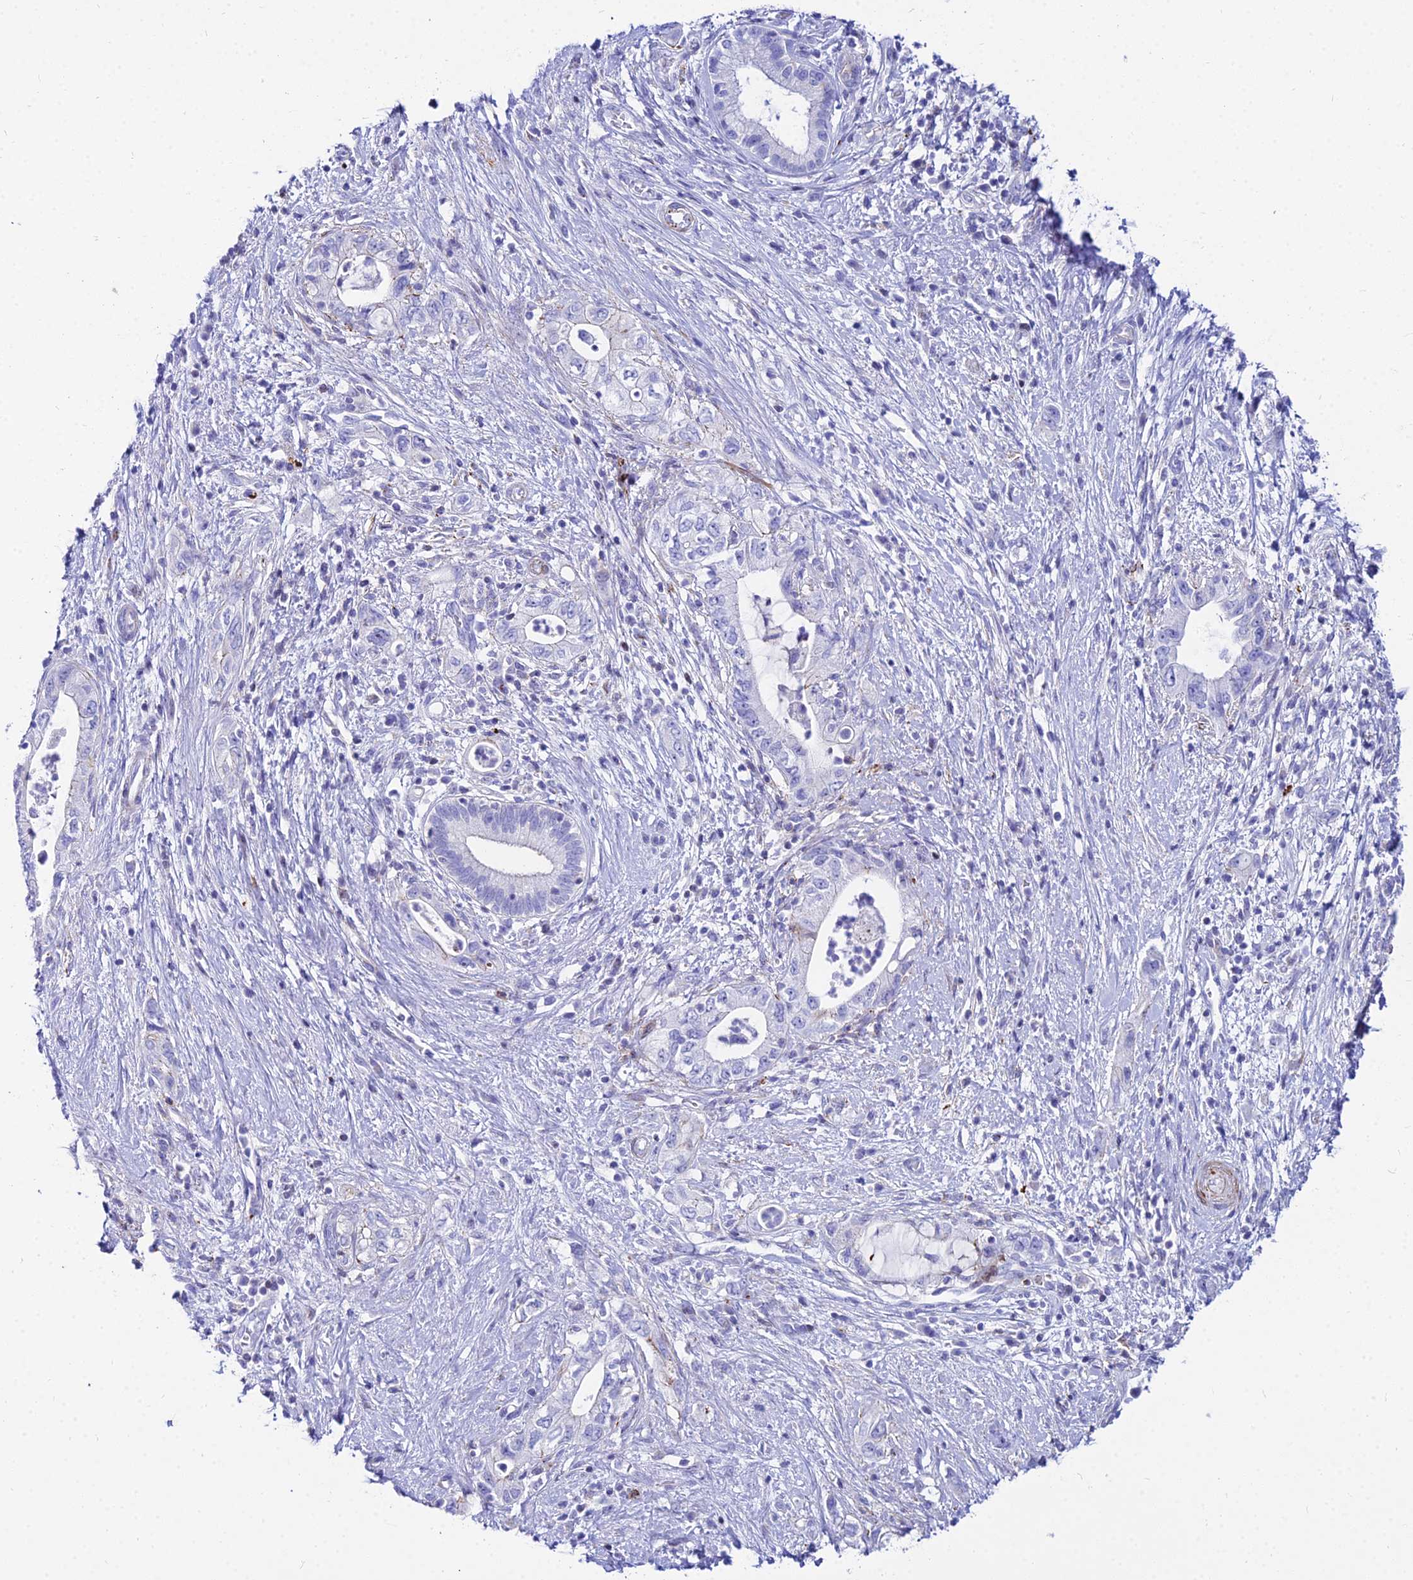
{"staining": {"intensity": "negative", "quantity": "none", "location": "none"}, "tissue": "pancreatic cancer", "cell_type": "Tumor cells", "image_type": "cancer", "snomed": [{"axis": "morphology", "description": "Adenocarcinoma, NOS"}, {"axis": "topography", "description": "Pancreas"}], "caption": "This is an IHC image of human adenocarcinoma (pancreatic). There is no staining in tumor cells.", "gene": "DLX1", "patient": {"sex": "female", "age": 73}}